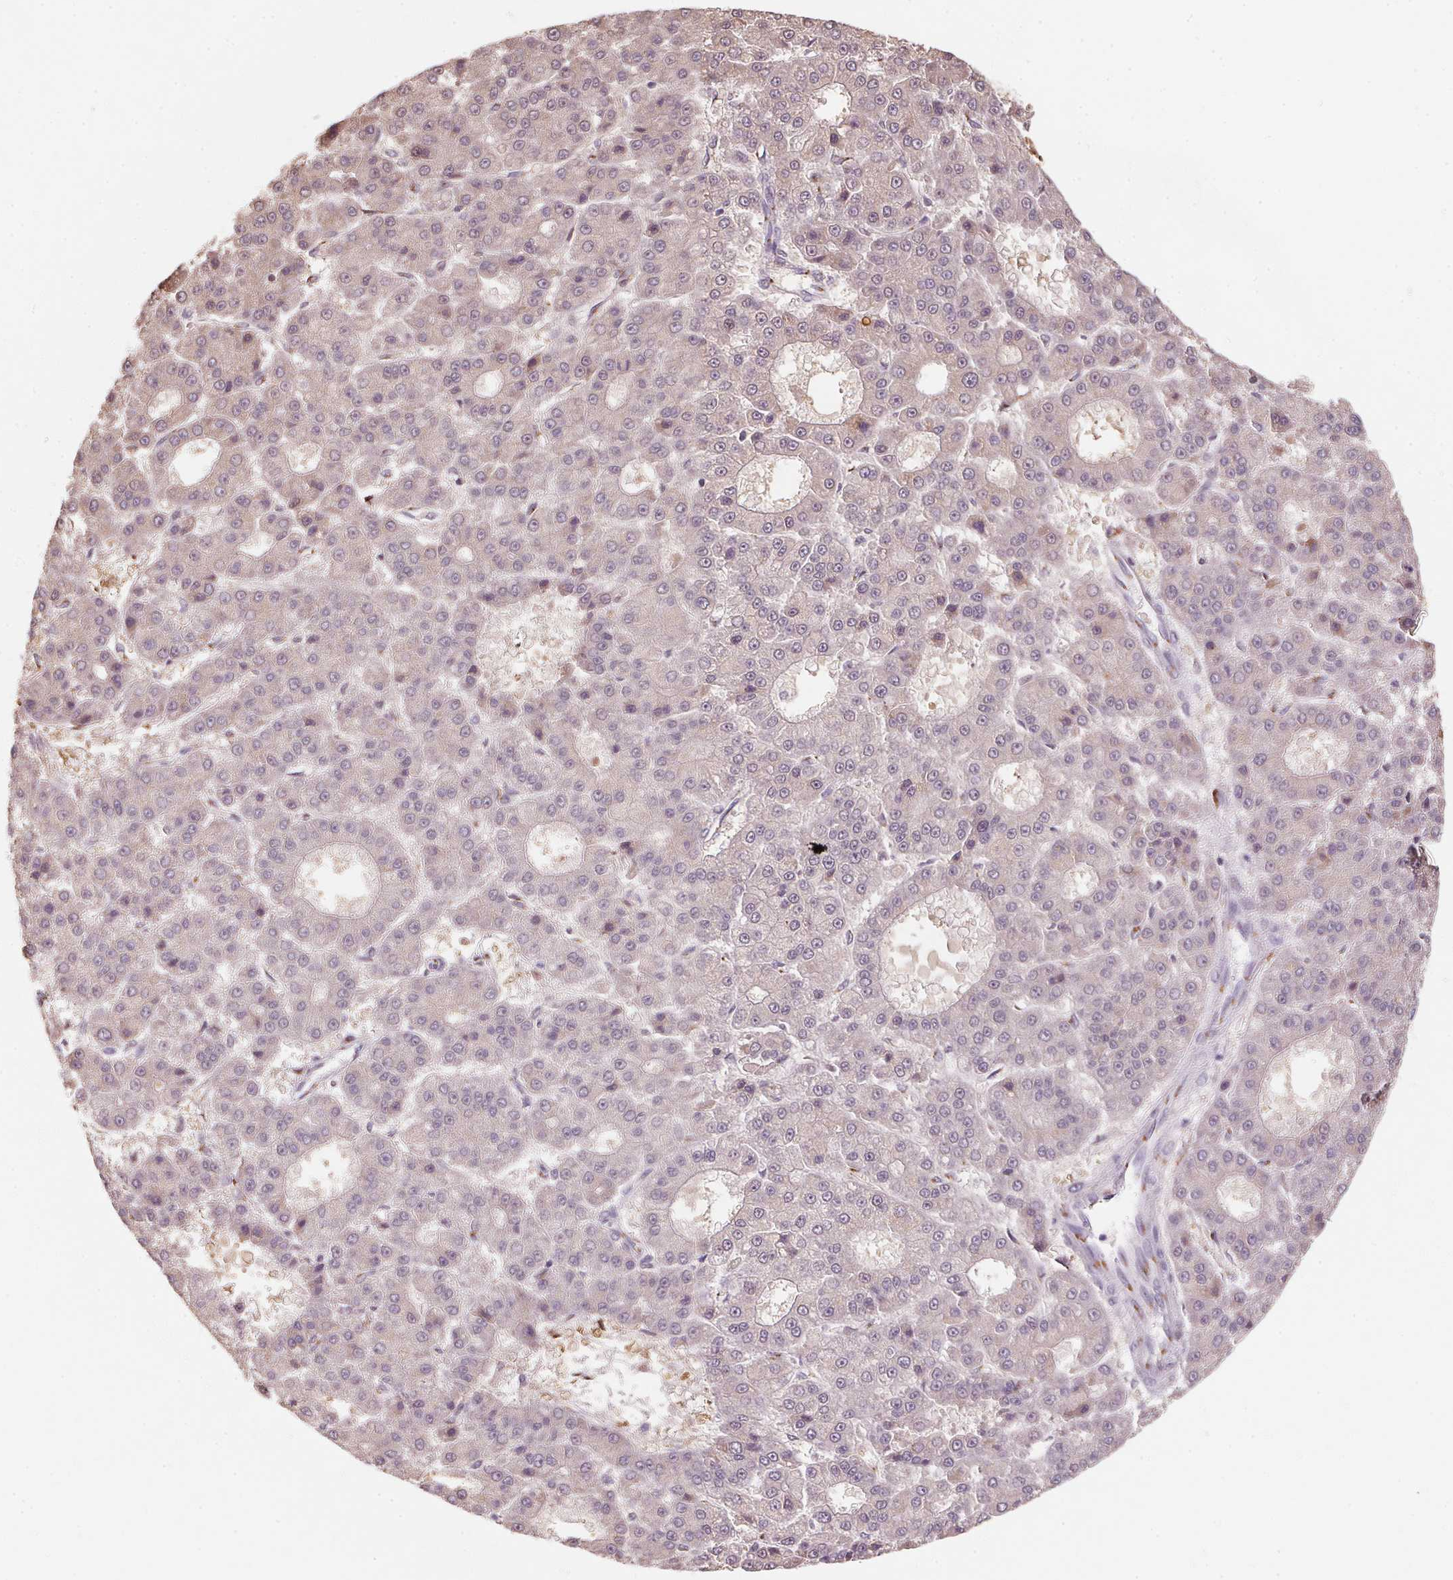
{"staining": {"intensity": "negative", "quantity": "none", "location": "none"}, "tissue": "liver cancer", "cell_type": "Tumor cells", "image_type": "cancer", "snomed": [{"axis": "morphology", "description": "Carcinoma, Hepatocellular, NOS"}, {"axis": "topography", "description": "Liver"}], "caption": "This is a image of IHC staining of liver hepatocellular carcinoma, which shows no expression in tumor cells.", "gene": "RAB22A", "patient": {"sex": "male", "age": 70}}